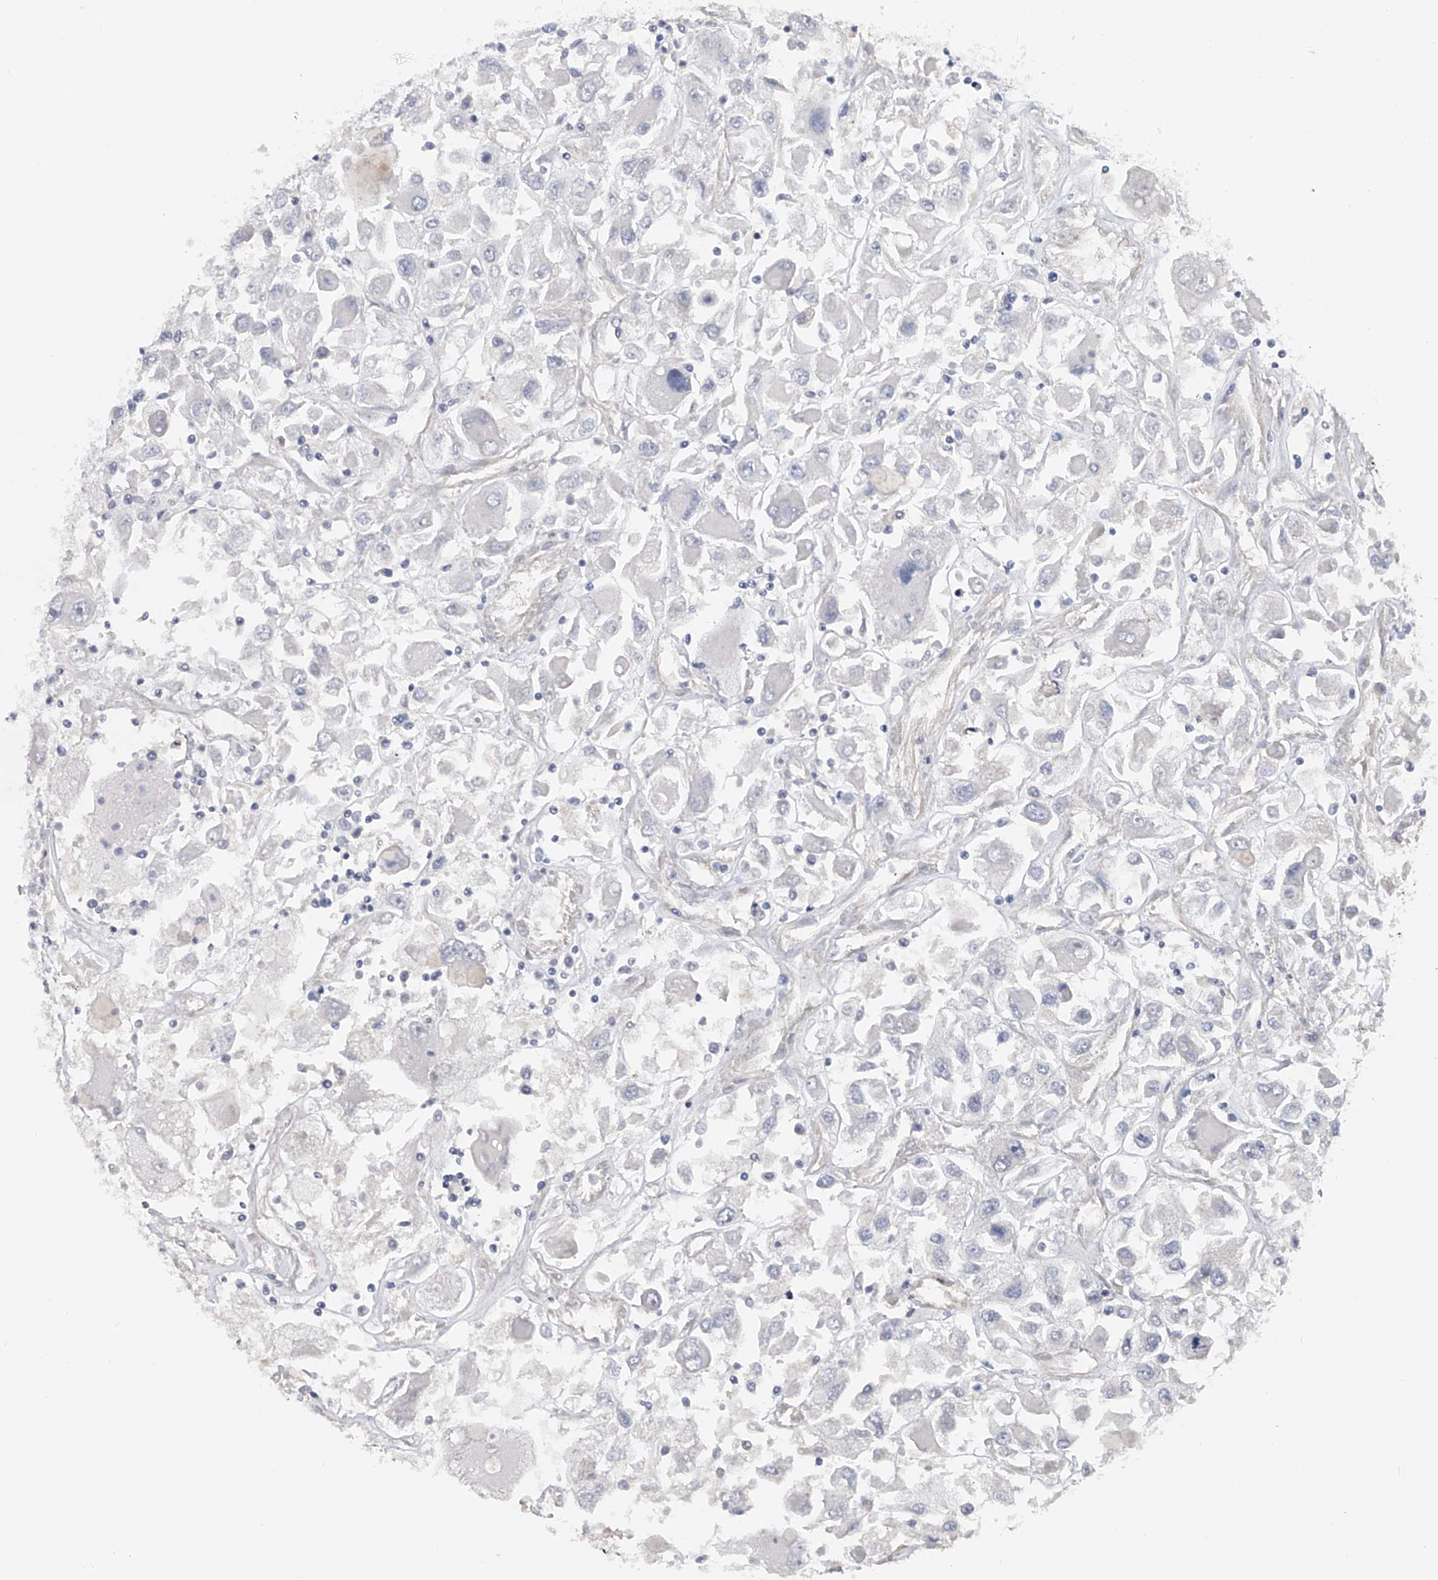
{"staining": {"intensity": "negative", "quantity": "none", "location": "none"}, "tissue": "renal cancer", "cell_type": "Tumor cells", "image_type": "cancer", "snomed": [{"axis": "morphology", "description": "Adenocarcinoma, NOS"}, {"axis": "topography", "description": "Kidney"}], "caption": "DAB immunohistochemical staining of renal adenocarcinoma reveals no significant staining in tumor cells. (Brightfield microscopy of DAB (3,3'-diaminobenzidine) immunohistochemistry (IHC) at high magnification).", "gene": "CFAP298", "patient": {"sex": "female", "age": 52}}